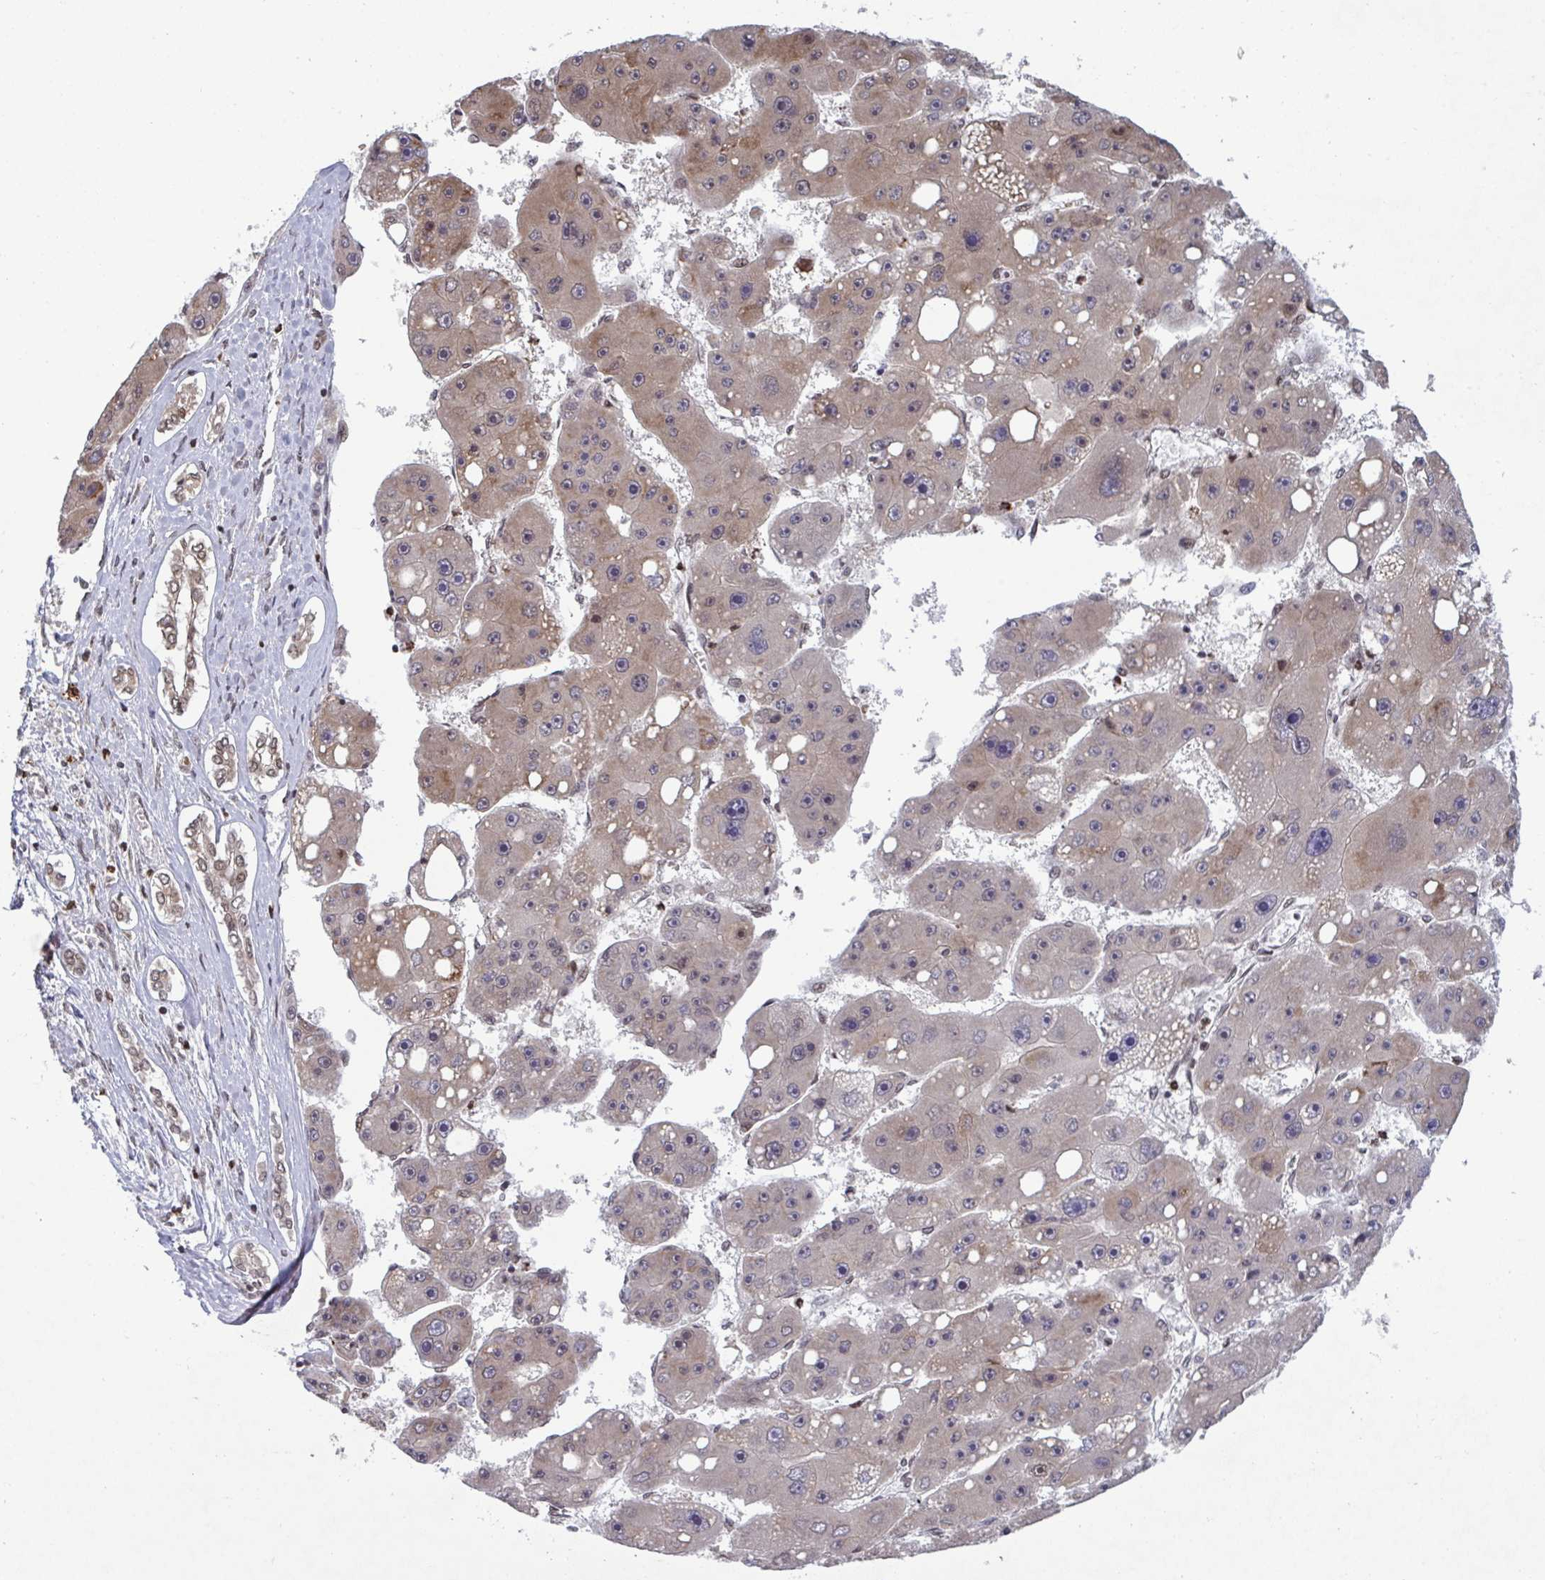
{"staining": {"intensity": "weak", "quantity": "25%-75%", "location": "cytoplasmic/membranous"}, "tissue": "liver cancer", "cell_type": "Tumor cells", "image_type": "cancer", "snomed": [{"axis": "morphology", "description": "Carcinoma, Hepatocellular, NOS"}, {"axis": "topography", "description": "Liver"}], "caption": "Tumor cells show weak cytoplasmic/membranous staining in about 25%-75% of cells in liver cancer.", "gene": "UXT", "patient": {"sex": "female", "age": 61}}